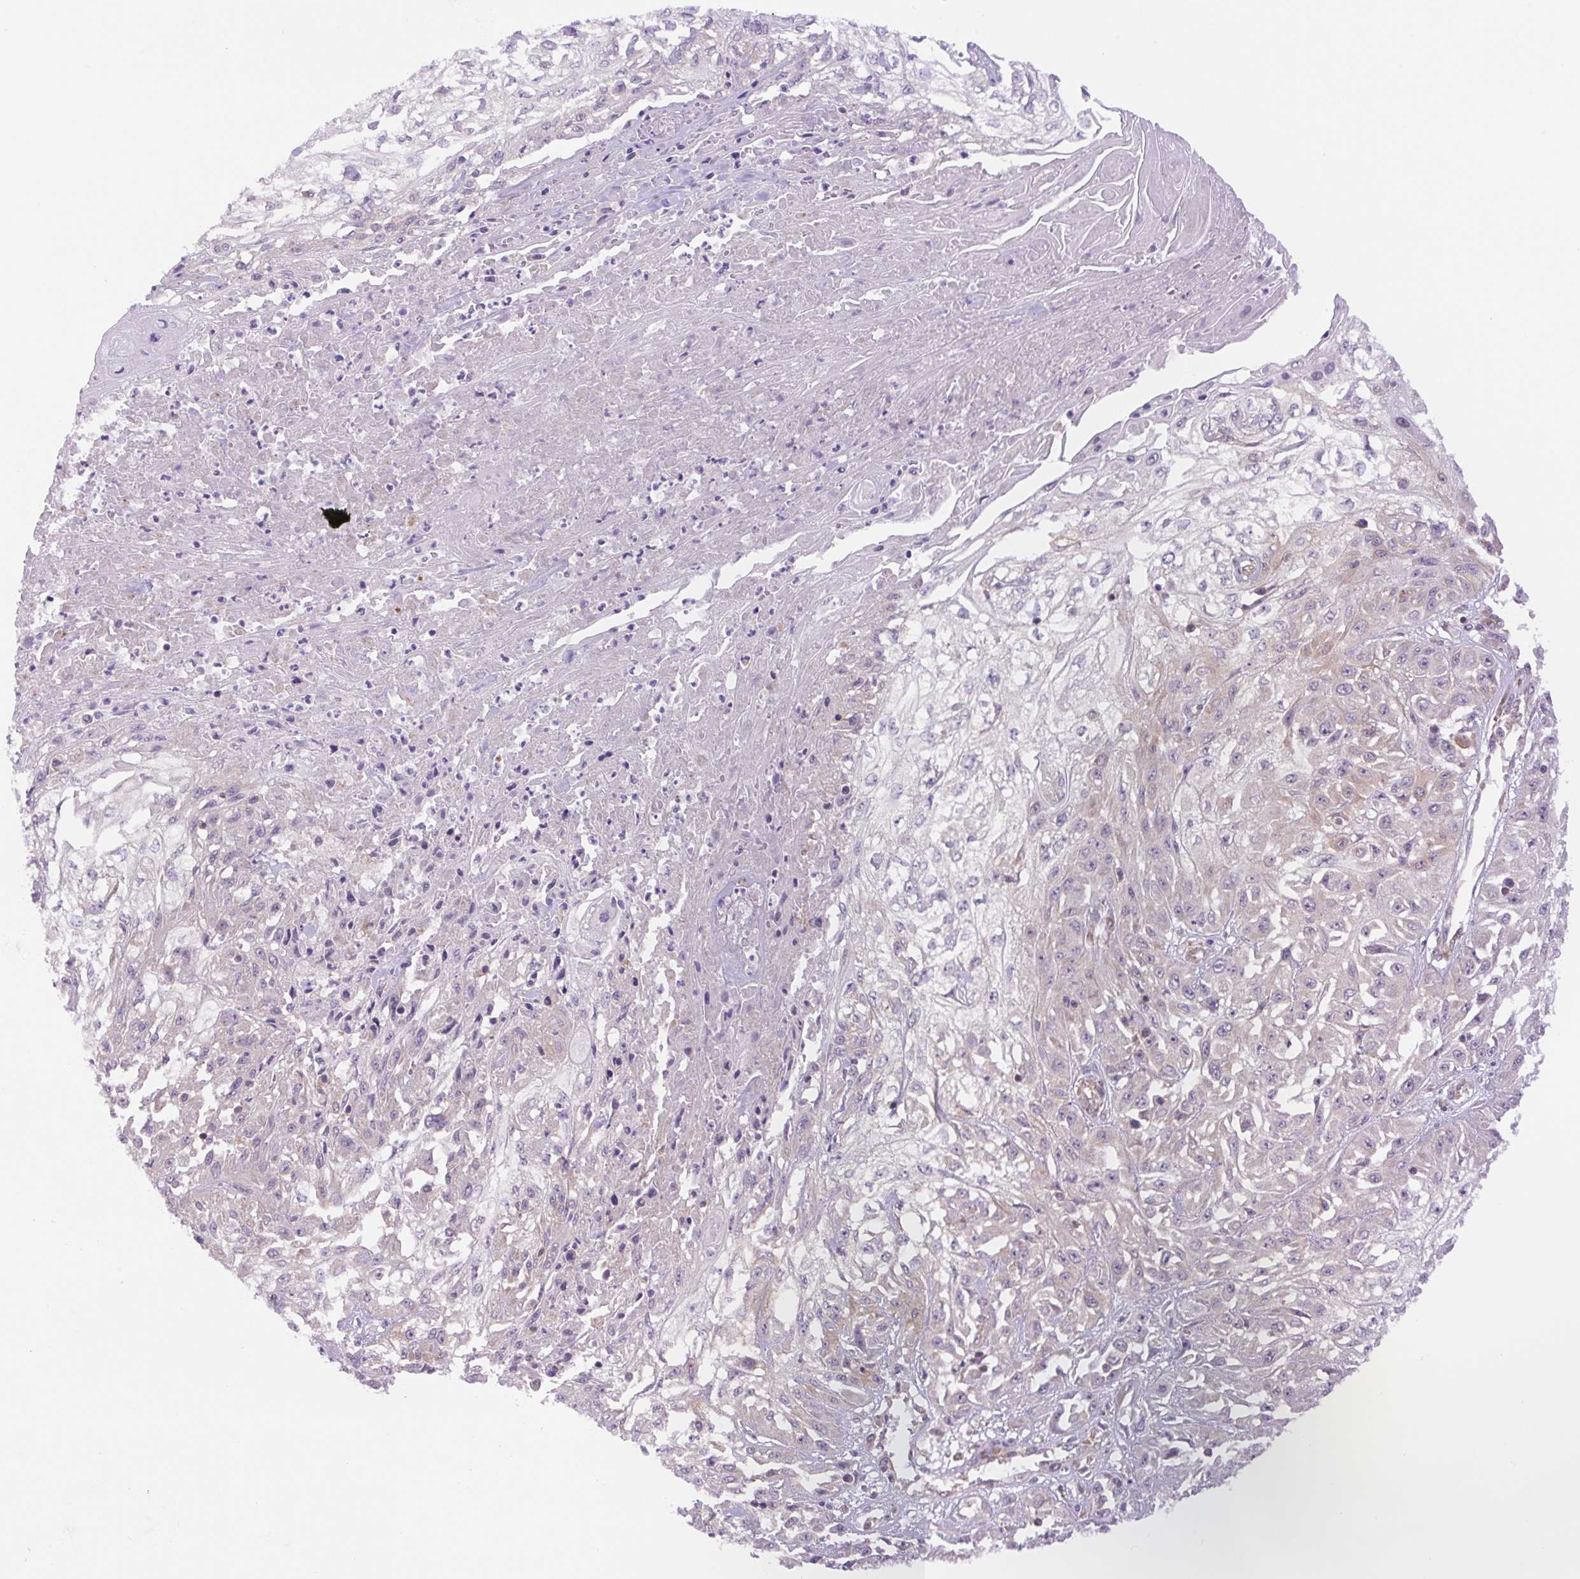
{"staining": {"intensity": "negative", "quantity": "none", "location": "none"}, "tissue": "skin cancer", "cell_type": "Tumor cells", "image_type": "cancer", "snomed": [{"axis": "morphology", "description": "Squamous cell carcinoma, NOS"}, {"axis": "morphology", "description": "Squamous cell carcinoma, metastatic, NOS"}, {"axis": "topography", "description": "Skin"}, {"axis": "topography", "description": "Lymph node"}], "caption": "Immunohistochemical staining of human metastatic squamous cell carcinoma (skin) shows no significant expression in tumor cells.", "gene": "MINK1", "patient": {"sex": "male", "age": 75}}